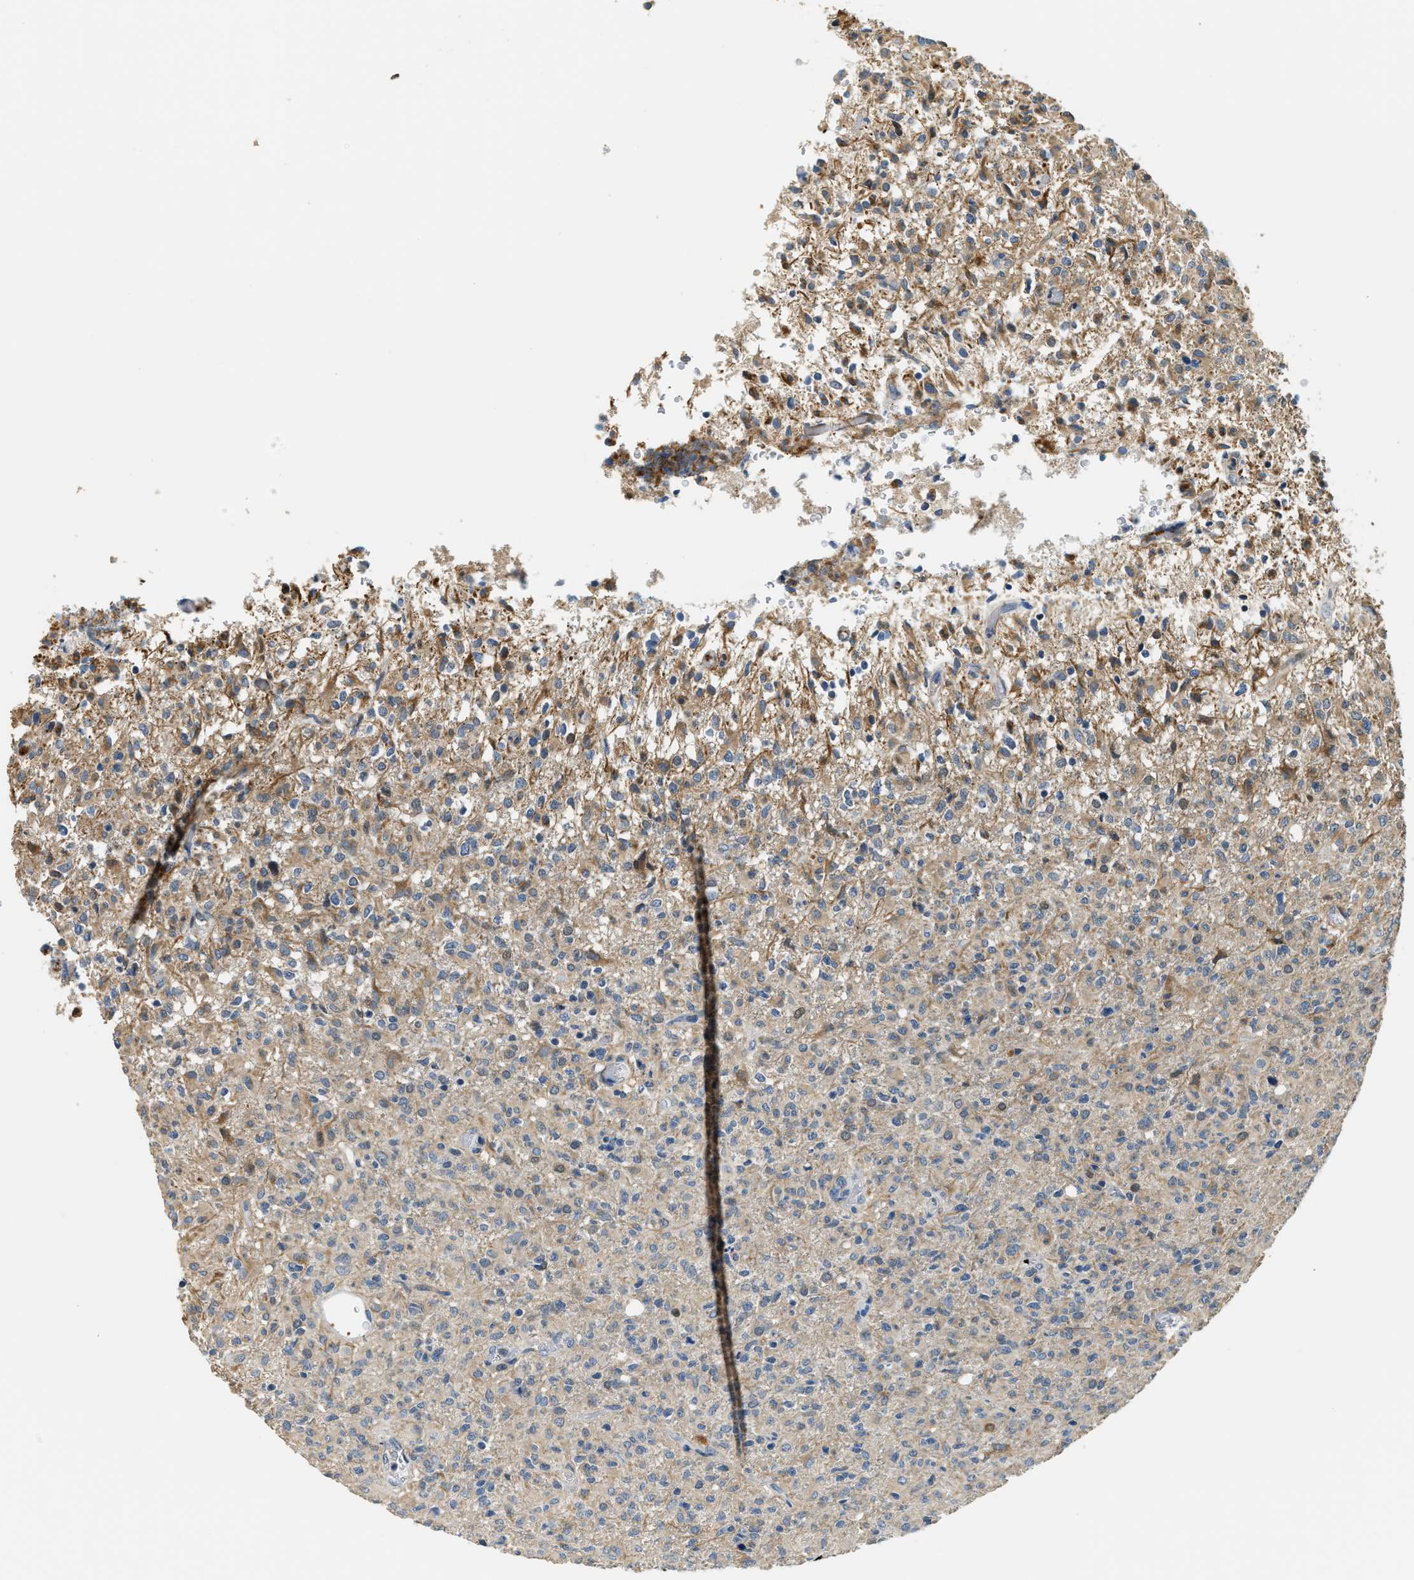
{"staining": {"intensity": "moderate", "quantity": "<25%", "location": "cytoplasmic/membranous"}, "tissue": "glioma", "cell_type": "Tumor cells", "image_type": "cancer", "snomed": [{"axis": "morphology", "description": "Glioma, malignant, High grade"}, {"axis": "topography", "description": "Brain"}], "caption": "Human malignant glioma (high-grade) stained with a brown dye demonstrates moderate cytoplasmic/membranous positive positivity in about <25% of tumor cells.", "gene": "ALOX12", "patient": {"sex": "female", "age": 57}}